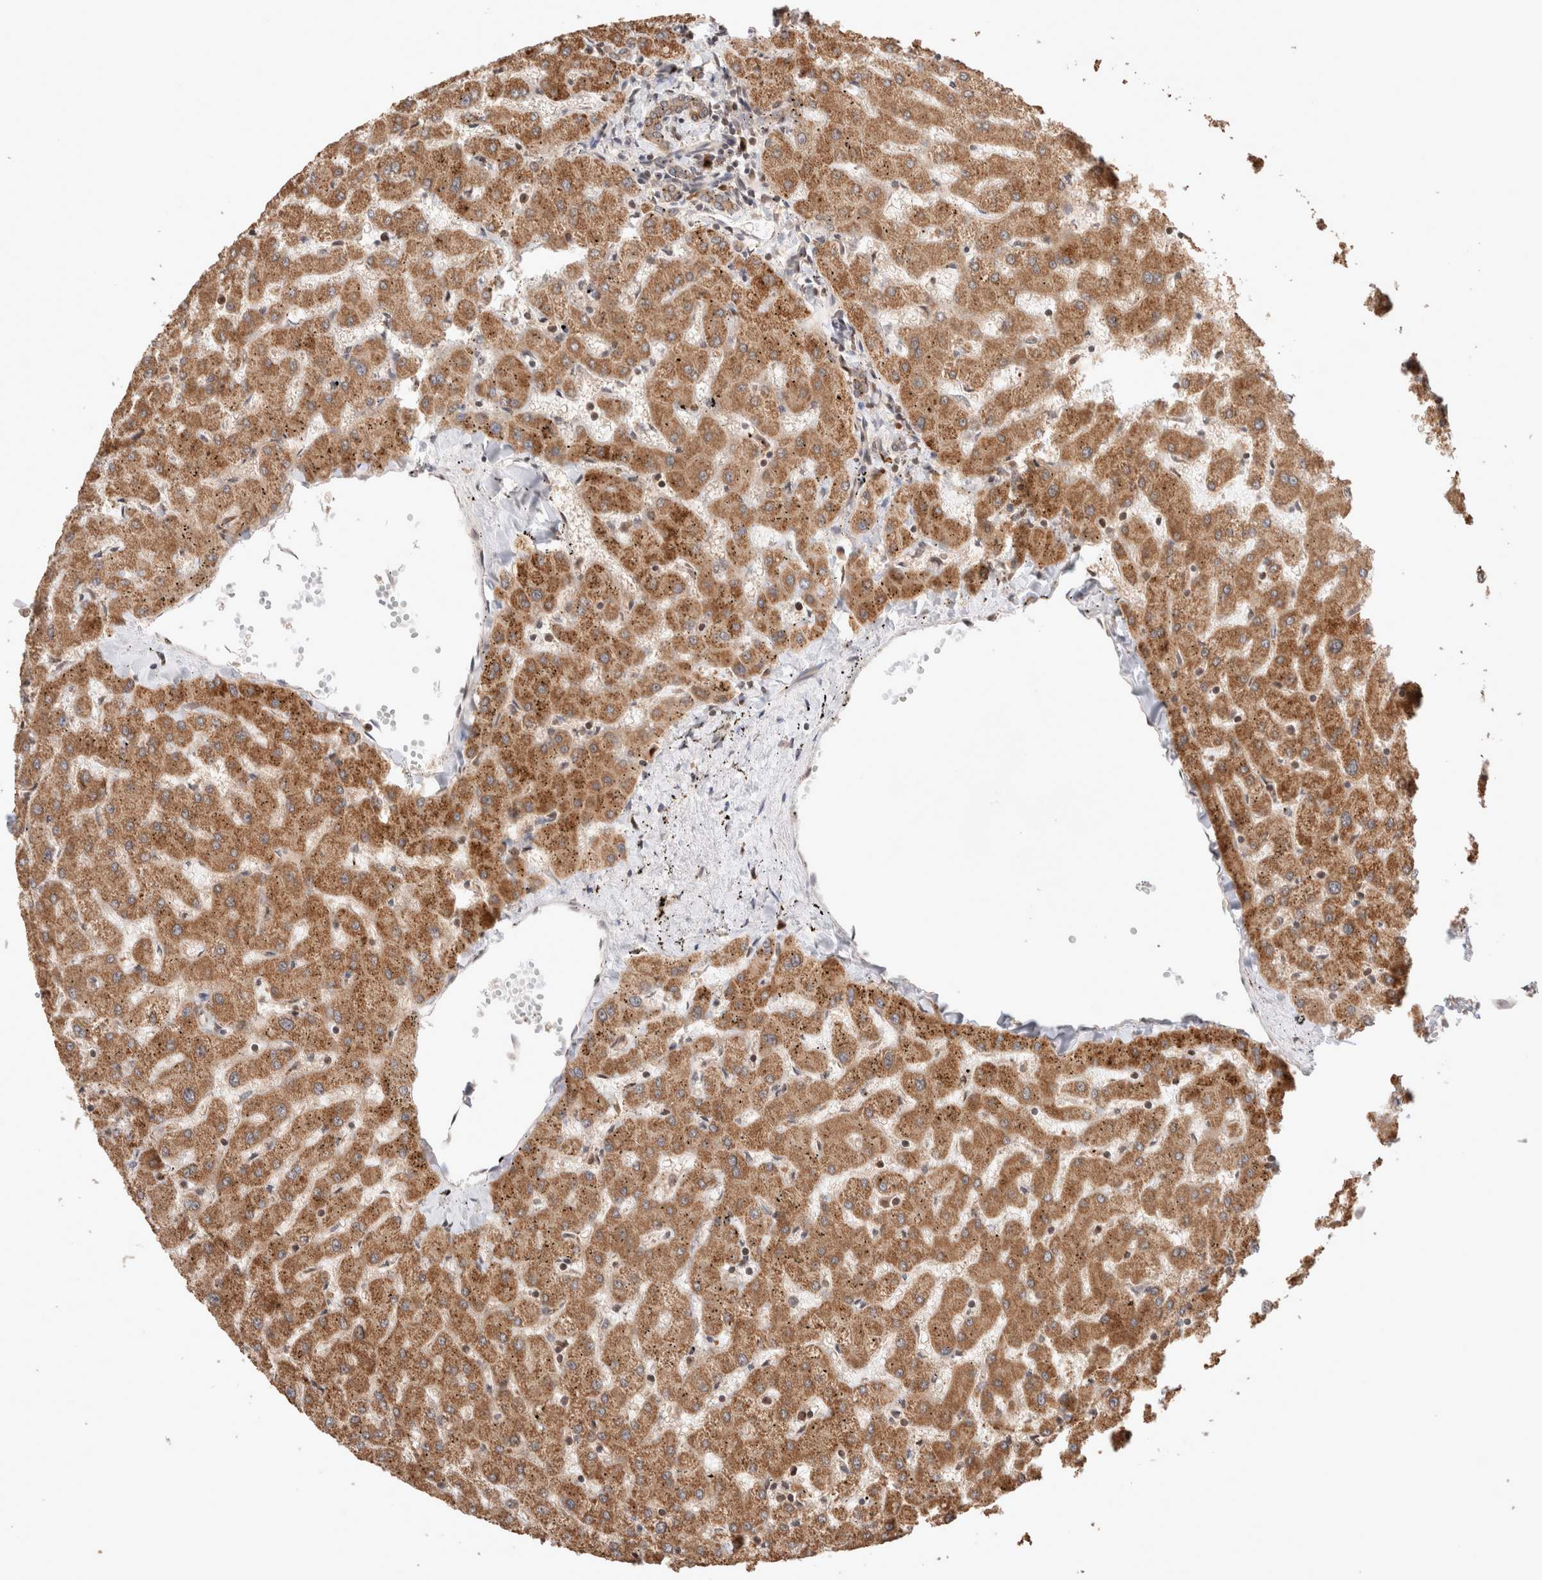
{"staining": {"intensity": "weak", "quantity": ">75%", "location": "cytoplasmic/membranous"}, "tissue": "liver", "cell_type": "Cholangiocytes", "image_type": "normal", "snomed": [{"axis": "morphology", "description": "Normal tissue, NOS"}, {"axis": "topography", "description": "Liver"}], "caption": "Immunohistochemistry (DAB (3,3'-diaminobenzidine)) staining of unremarkable liver demonstrates weak cytoplasmic/membranous protein expression in approximately >75% of cholangiocytes.", "gene": "TPR", "patient": {"sex": "female", "age": 63}}